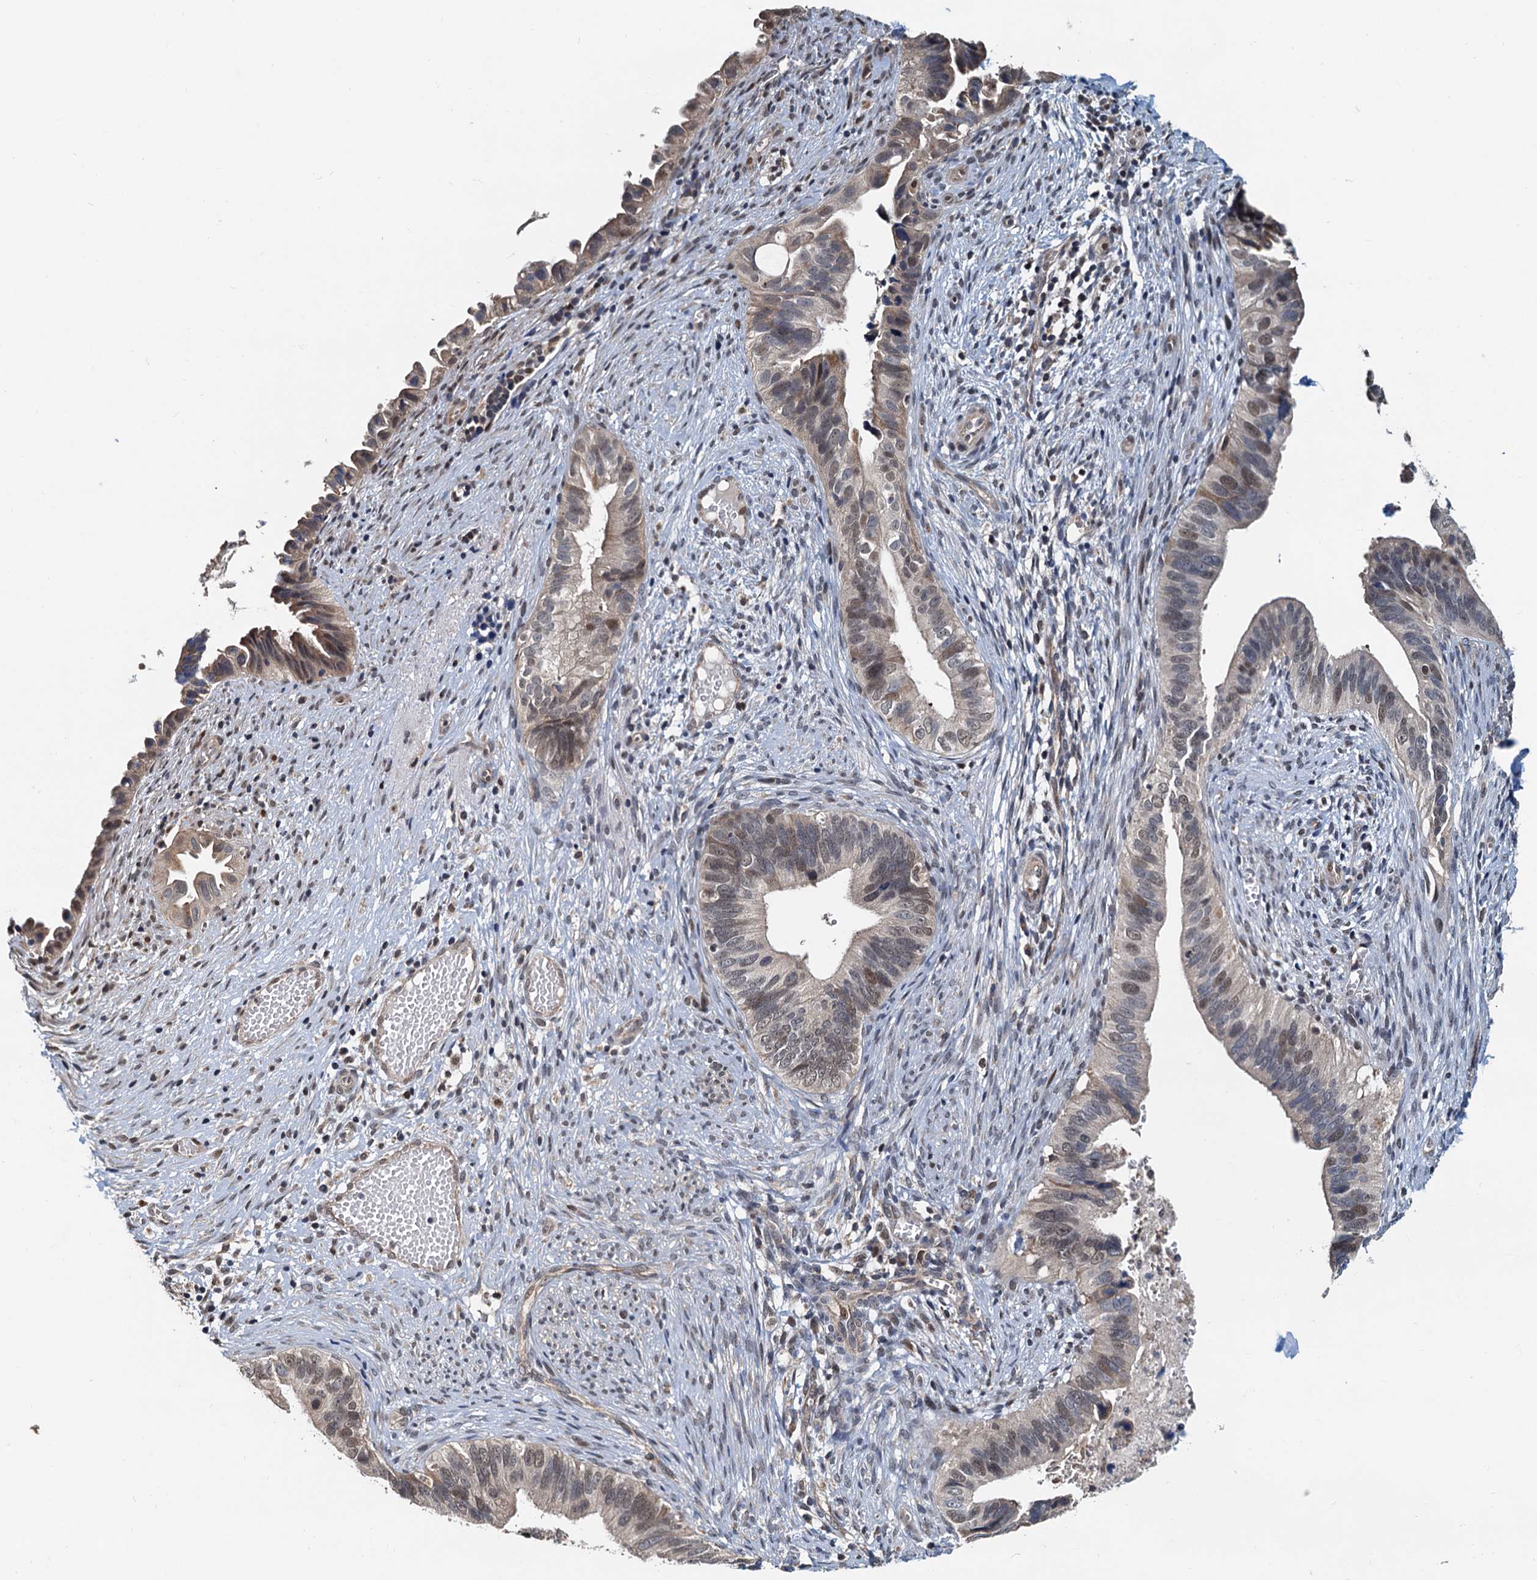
{"staining": {"intensity": "moderate", "quantity": "25%-75%", "location": "nuclear"}, "tissue": "cervical cancer", "cell_type": "Tumor cells", "image_type": "cancer", "snomed": [{"axis": "morphology", "description": "Adenocarcinoma, NOS"}, {"axis": "topography", "description": "Cervix"}], "caption": "Protein analysis of cervical cancer tissue displays moderate nuclear staining in about 25%-75% of tumor cells. Immunohistochemistry (ihc) stains the protein of interest in brown and the nuclei are stained blue.", "gene": "MCMBP", "patient": {"sex": "female", "age": 42}}